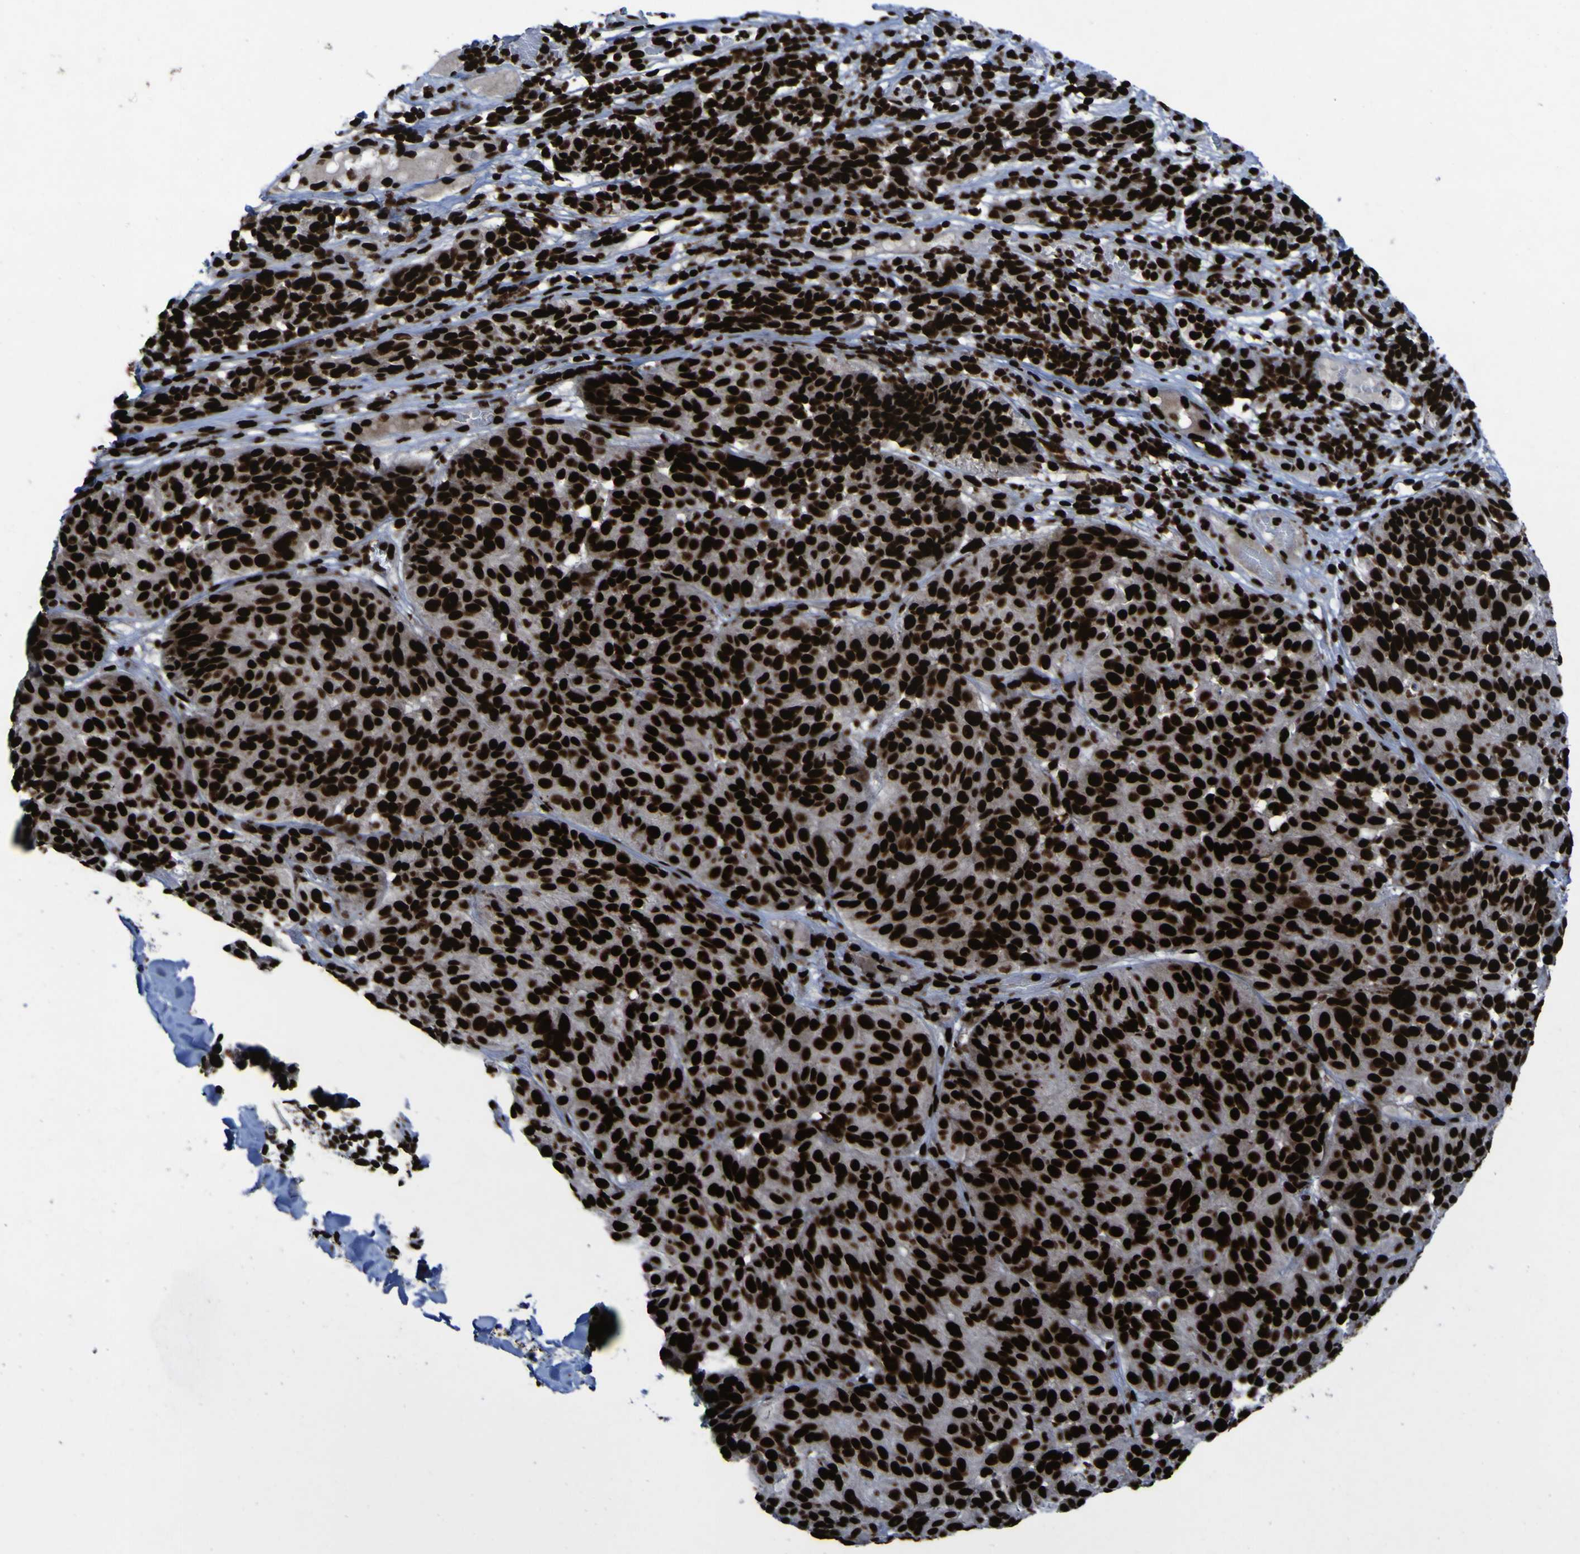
{"staining": {"intensity": "strong", "quantity": ">75%", "location": "nuclear"}, "tissue": "melanoma", "cell_type": "Tumor cells", "image_type": "cancer", "snomed": [{"axis": "morphology", "description": "Malignant melanoma, NOS"}, {"axis": "topography", "description": "Skin"}], "caption": "Immunohistochemical staining of malignant melanoma displays high levels of strong nuclear protein positivity in approximately >75% of tumor cells. Nuclei are stained in blue.", "gene": "NPM1", "patient": {"sex": "female", "age": 46}}